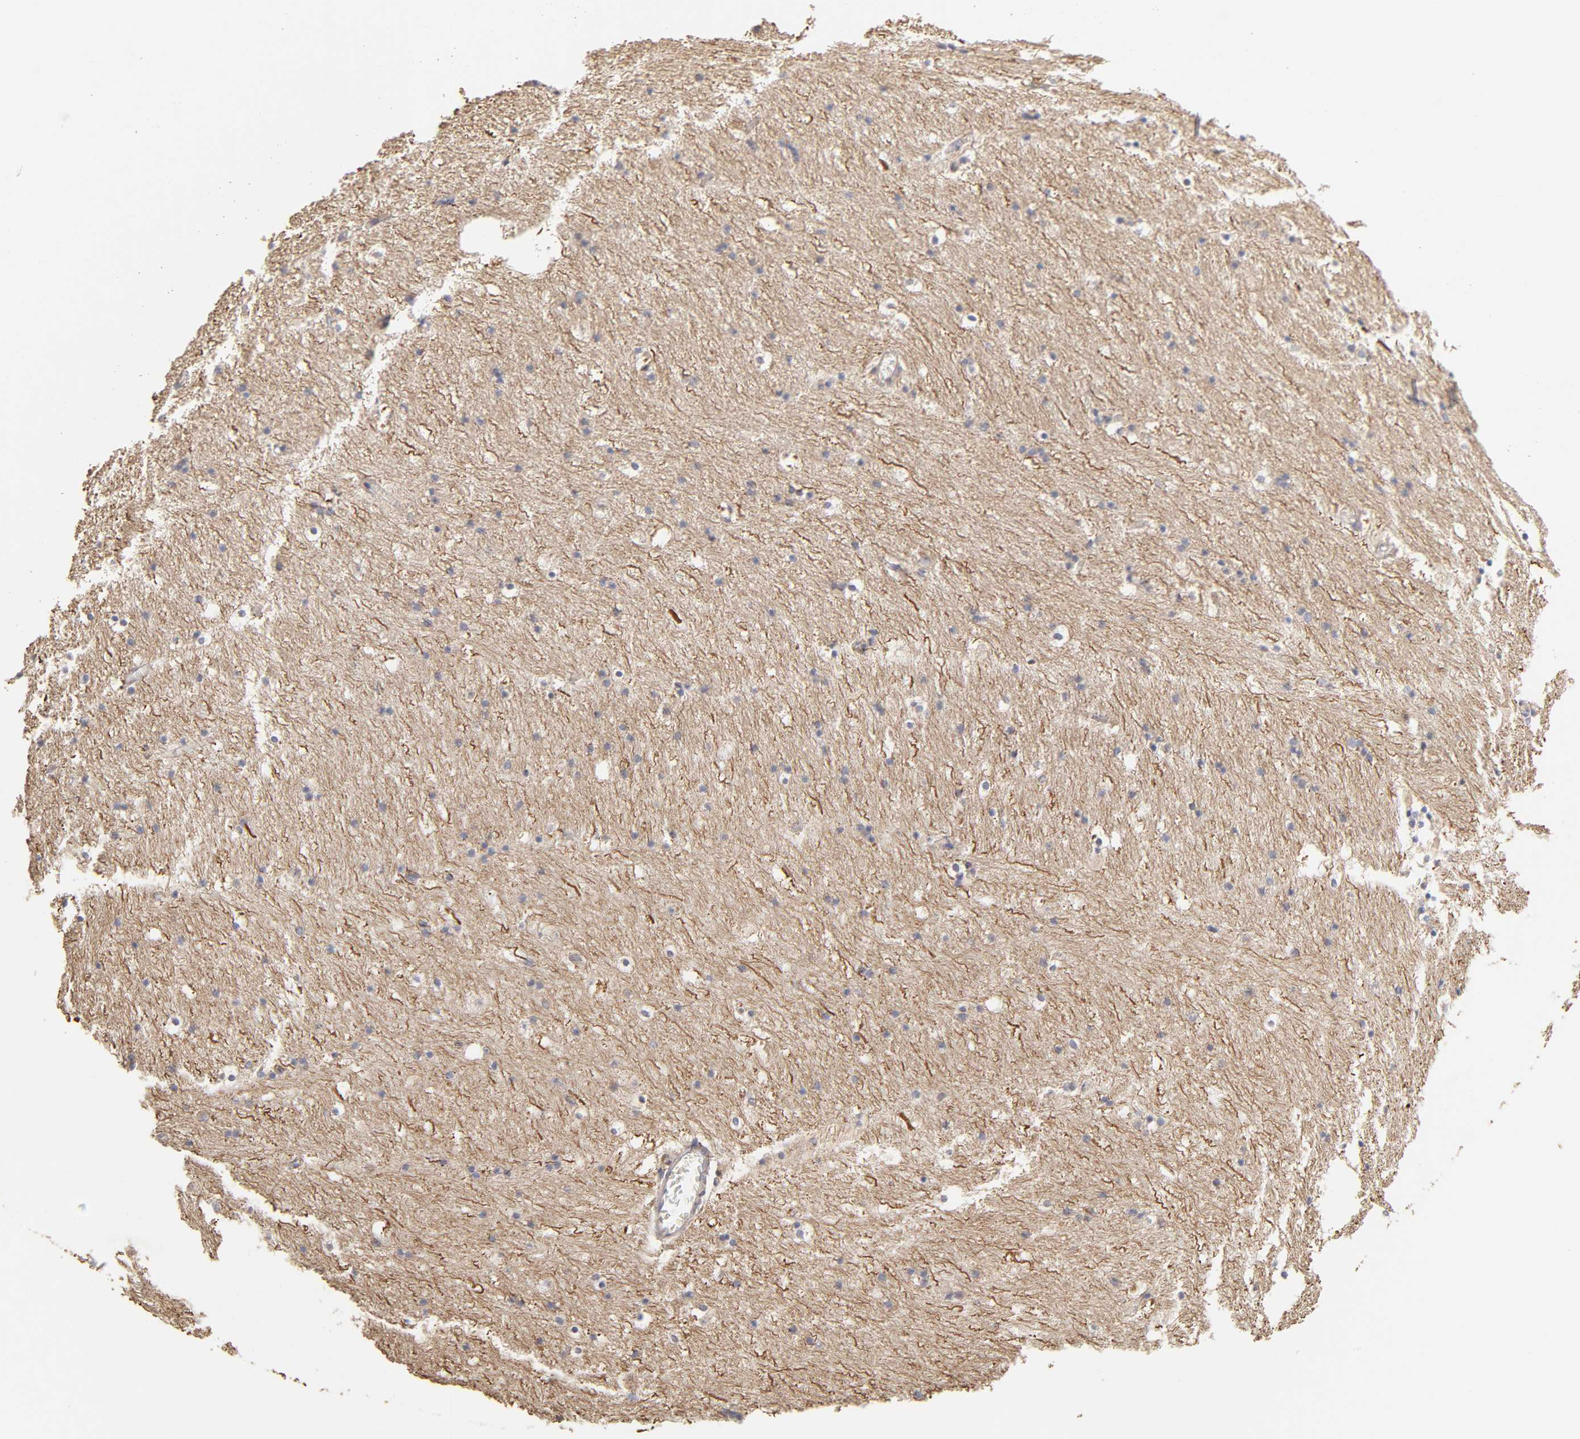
{"staining": {"intensity": "negative", "quantity": "none", "location": "none"}, "tissue": "caudate", "cell_type": "Glial cells", "image_type": "normal", "snomed": [{"axis": "morphology", "description": "Normal tissue, NOS"}, {"axis": "topography", "description": "Lateral ventricle wall"}], "caption": "Immunohistochemical staining of normal human caudate demonstrates no significant staining in glial cells.", "gene": "AP1G2", "patient": {"sex": "male", "age": 45}}